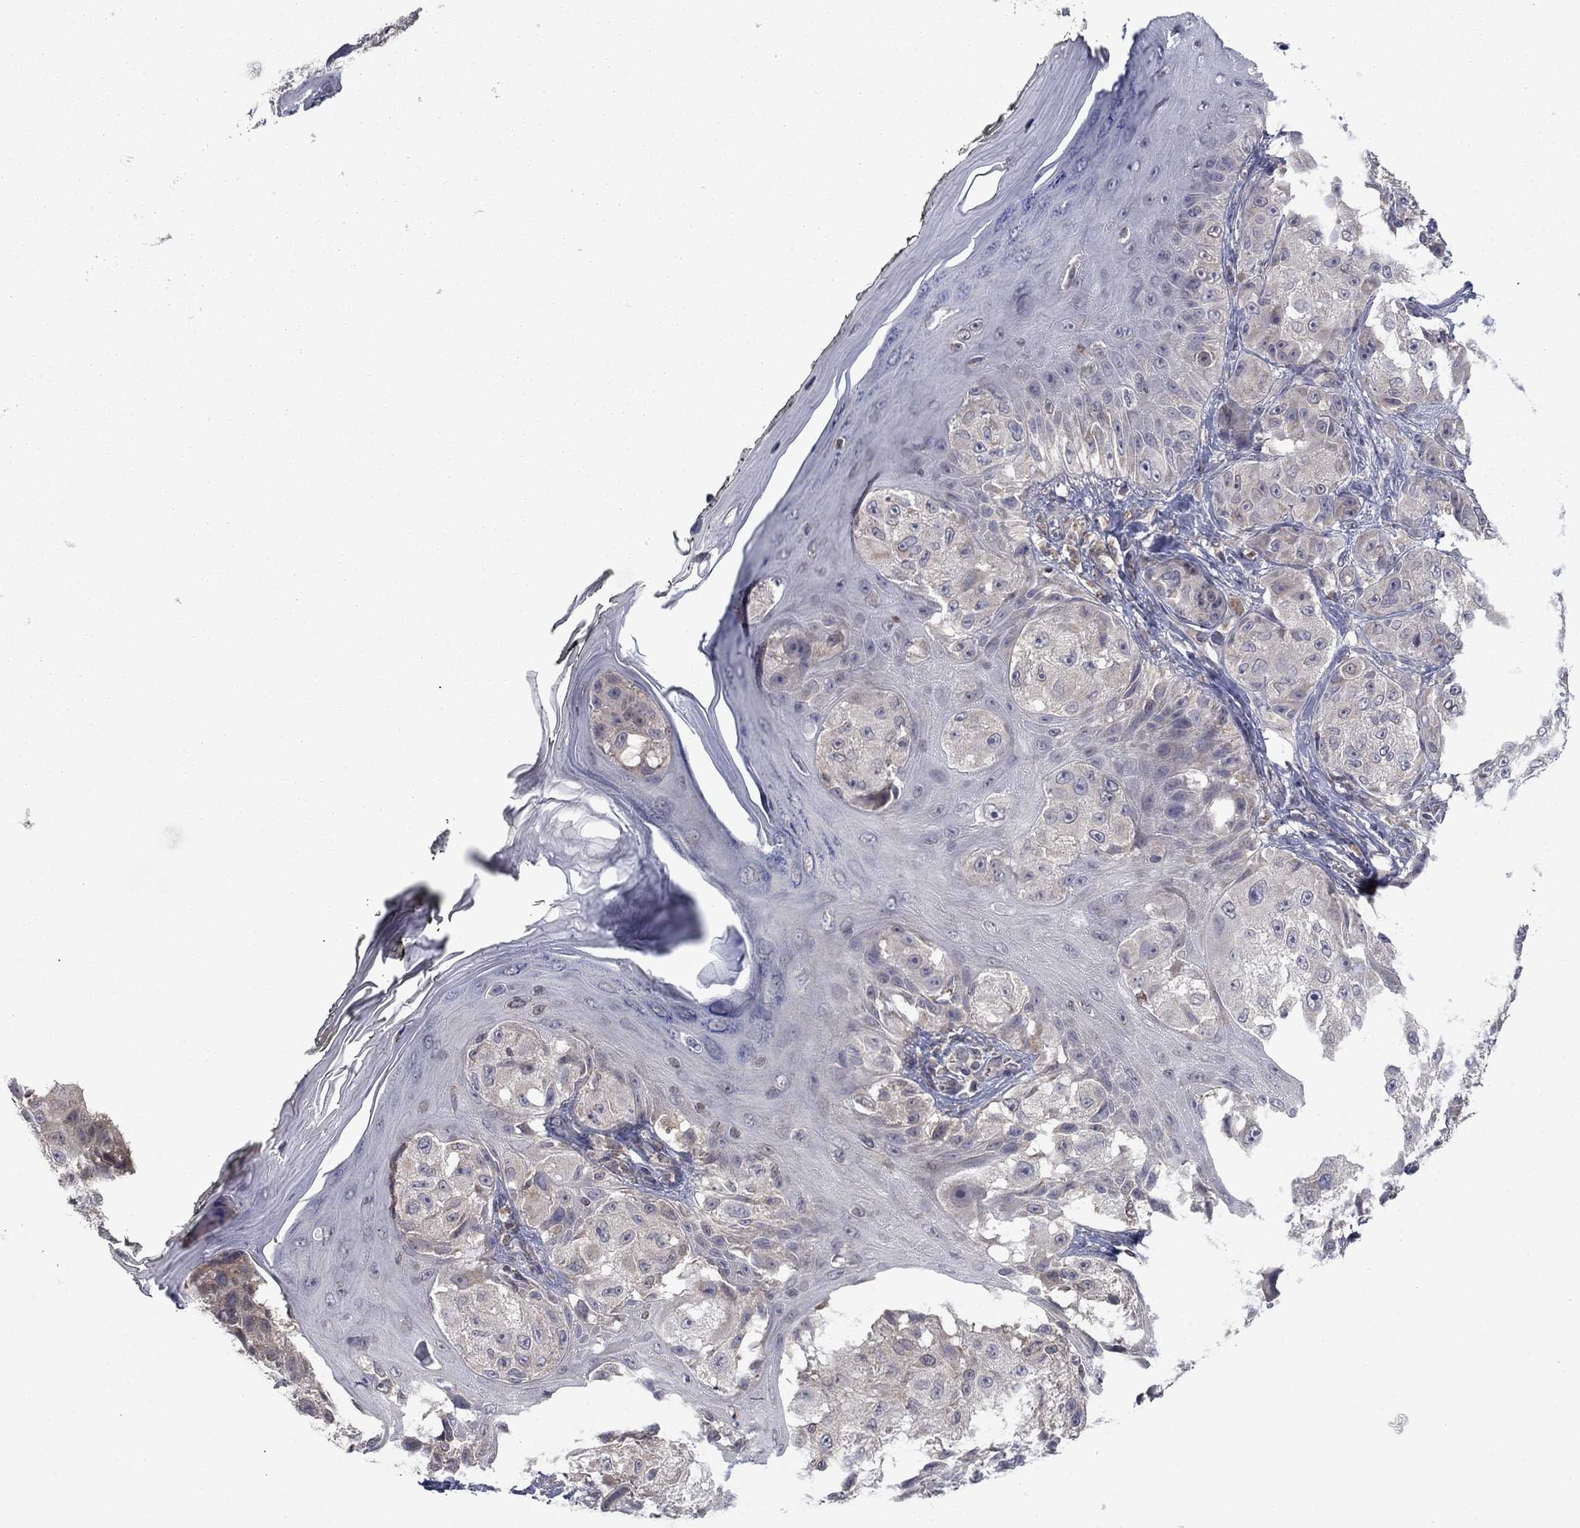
{"staining": {"intensity": "negative", "quantity": "none", "location": "none"}, "tissue": "melanoma", "cell_type": "Tumor cells", "image_type": "cancer", "snomed": [{"axis": "morphology", "description": "Malignant melanoma, NOS"}, {"axis": "topography", "description": "Skin"}], "caption": "The image exhibits no staining of tumor cells in melanoma. (Brightfield microscopy of DAB immunohistochemistry (IHC) at high magnification).", "gene": "GRHPR", "patient": {"sex": "male", "age": 61}}